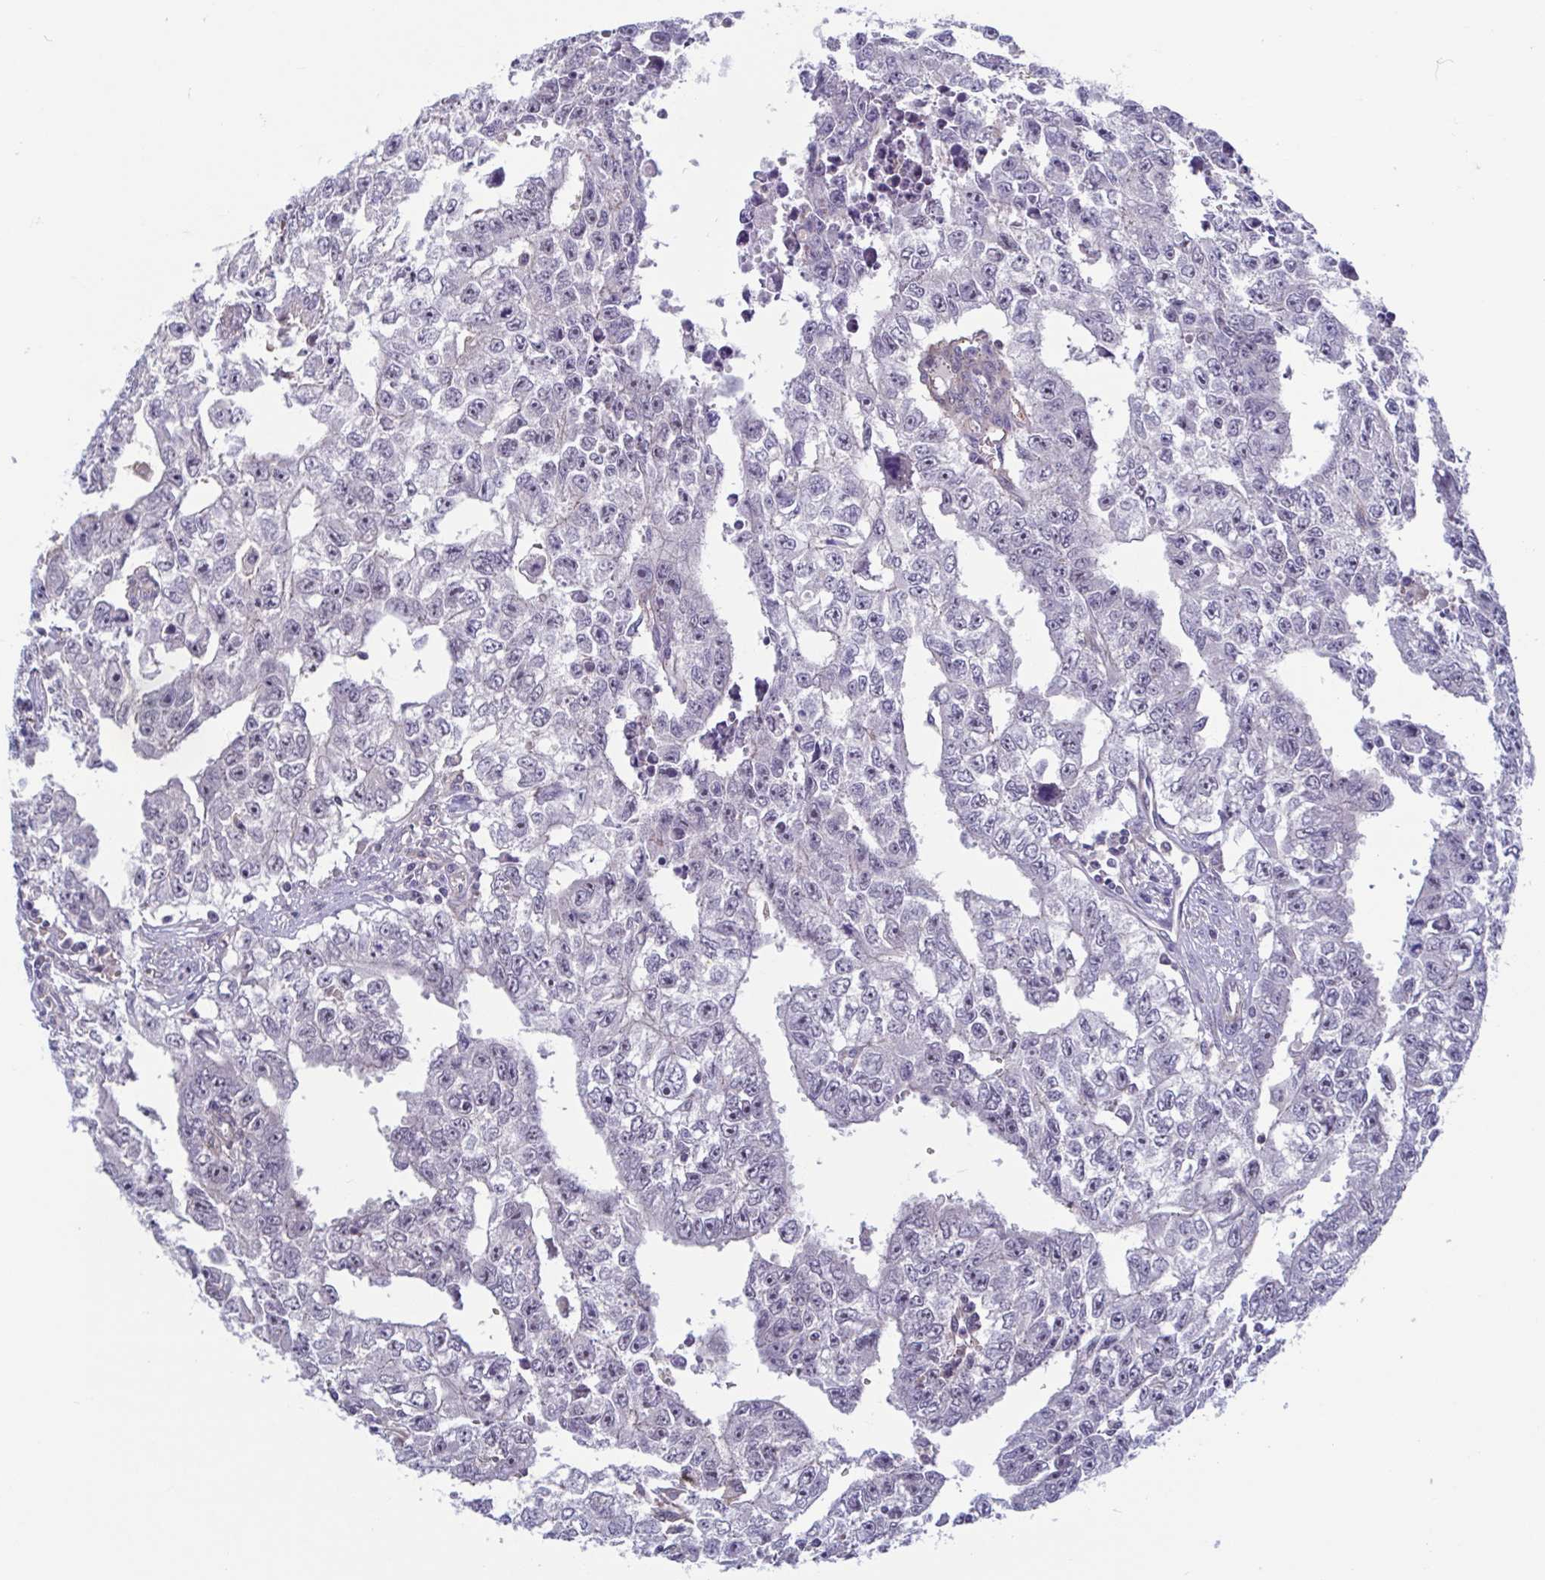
{"staining": {"intensity": "negative", "quantity": "none", "location": "none"}, "tissue": "testis cancer", "cell_type": "Tumor cells", "image_type": "cancer", "snomed": [{"axis": "morphology", "description": "Carcinoma, Embryonal, NOS"}, {"axis": "morphology", "description": "Teratoma, malignant, NOS"}, {"axis": "topography", "description": "Testis"}], "caption": "Tumor cells show no significant expression in testis embryonal carcinoma.", "gene": "LRRC38", "patient": {"sex": "male", "age": 24}}